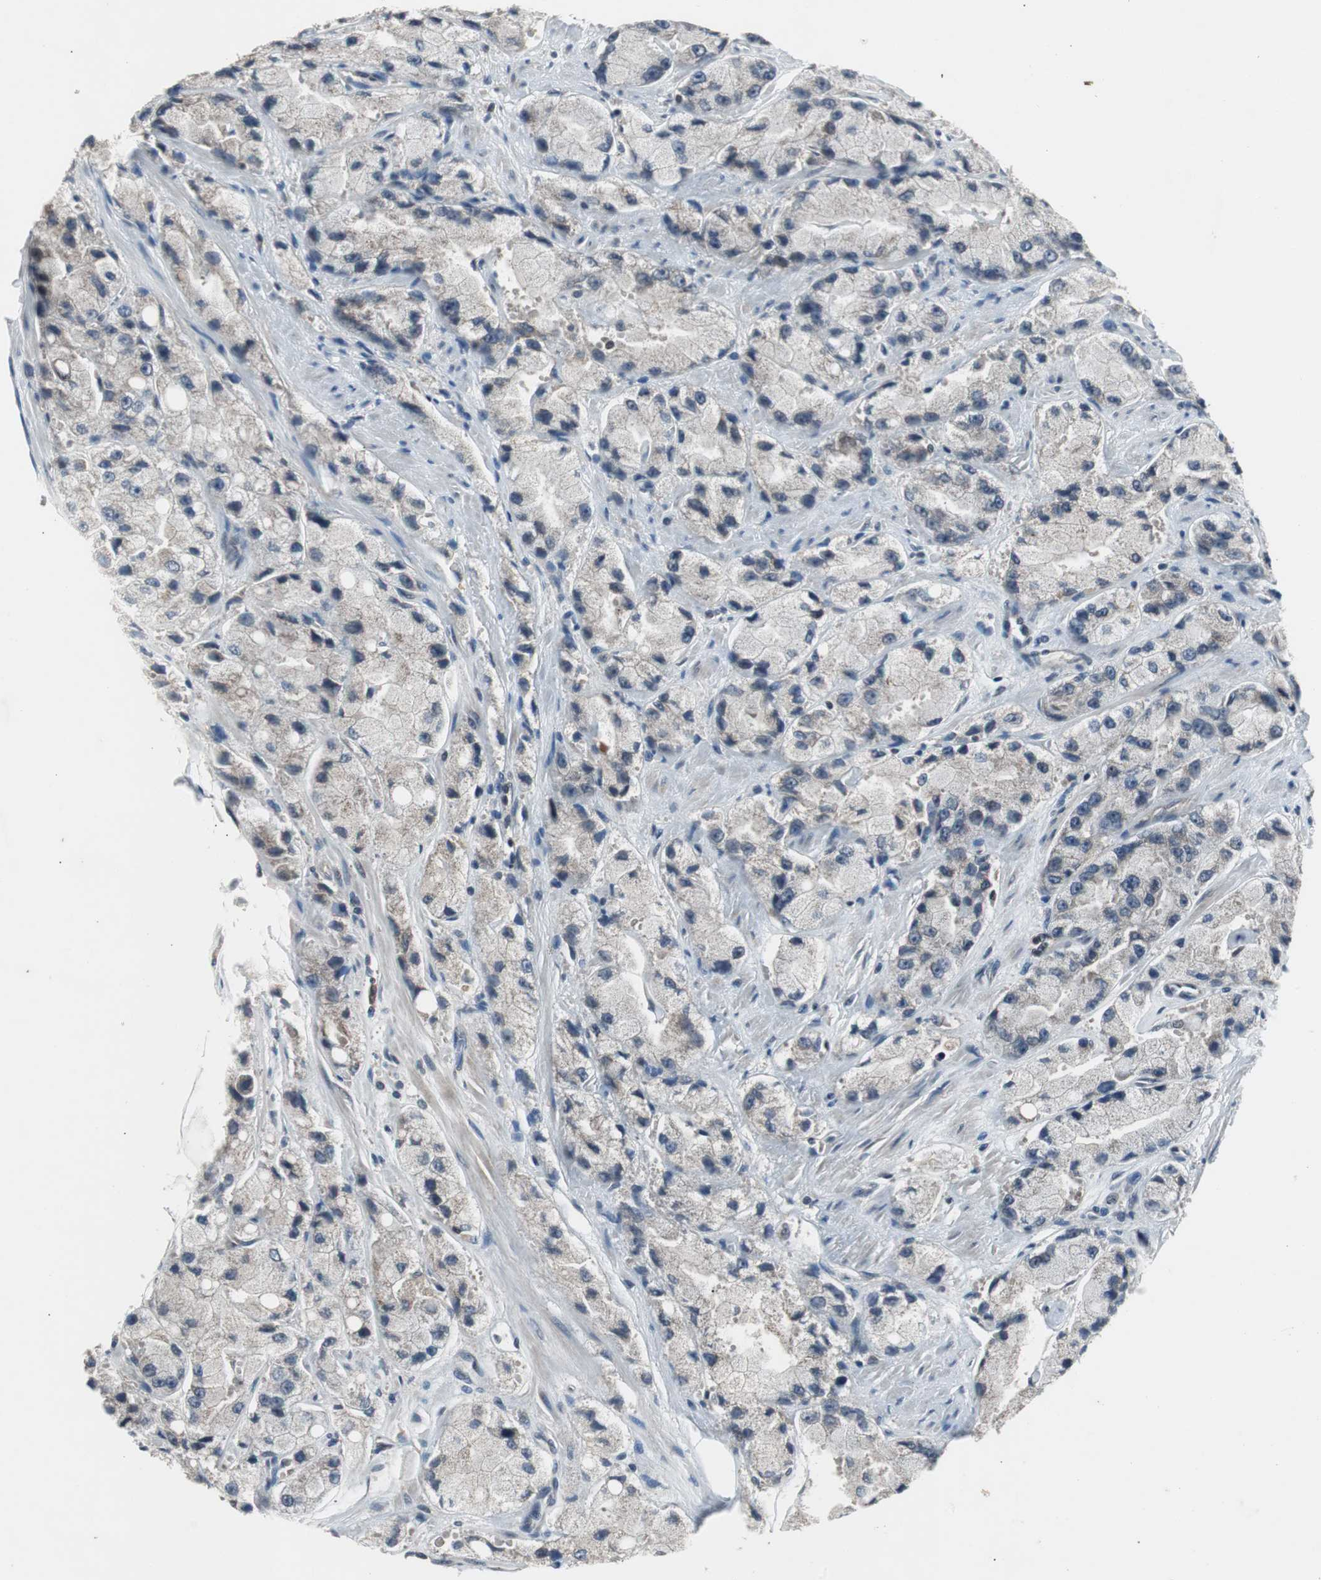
{"staining": {"intensity": "weak", "quantity": "25%-75%", "location": "cytoplasmic/membranous"}, "tissue": "prostate cancer", "cell_type": "Tumor cells", "image_type": "cancer", "snomed": [{"axis": "morphology", "description": "Adenocarcinoma, High grade"}, {"axis": "topography", "description": "Prostate"}], "caption": "DAB immunohistochemical staining of adenocarcinoma (high-grade) (prostate) exhibits weak cytoplasmic/membranous protein staining in about 25%-75% of tumor cells.", "gene": "ZMPSTE24", "patient": {"sex": "male", "age": 58}}